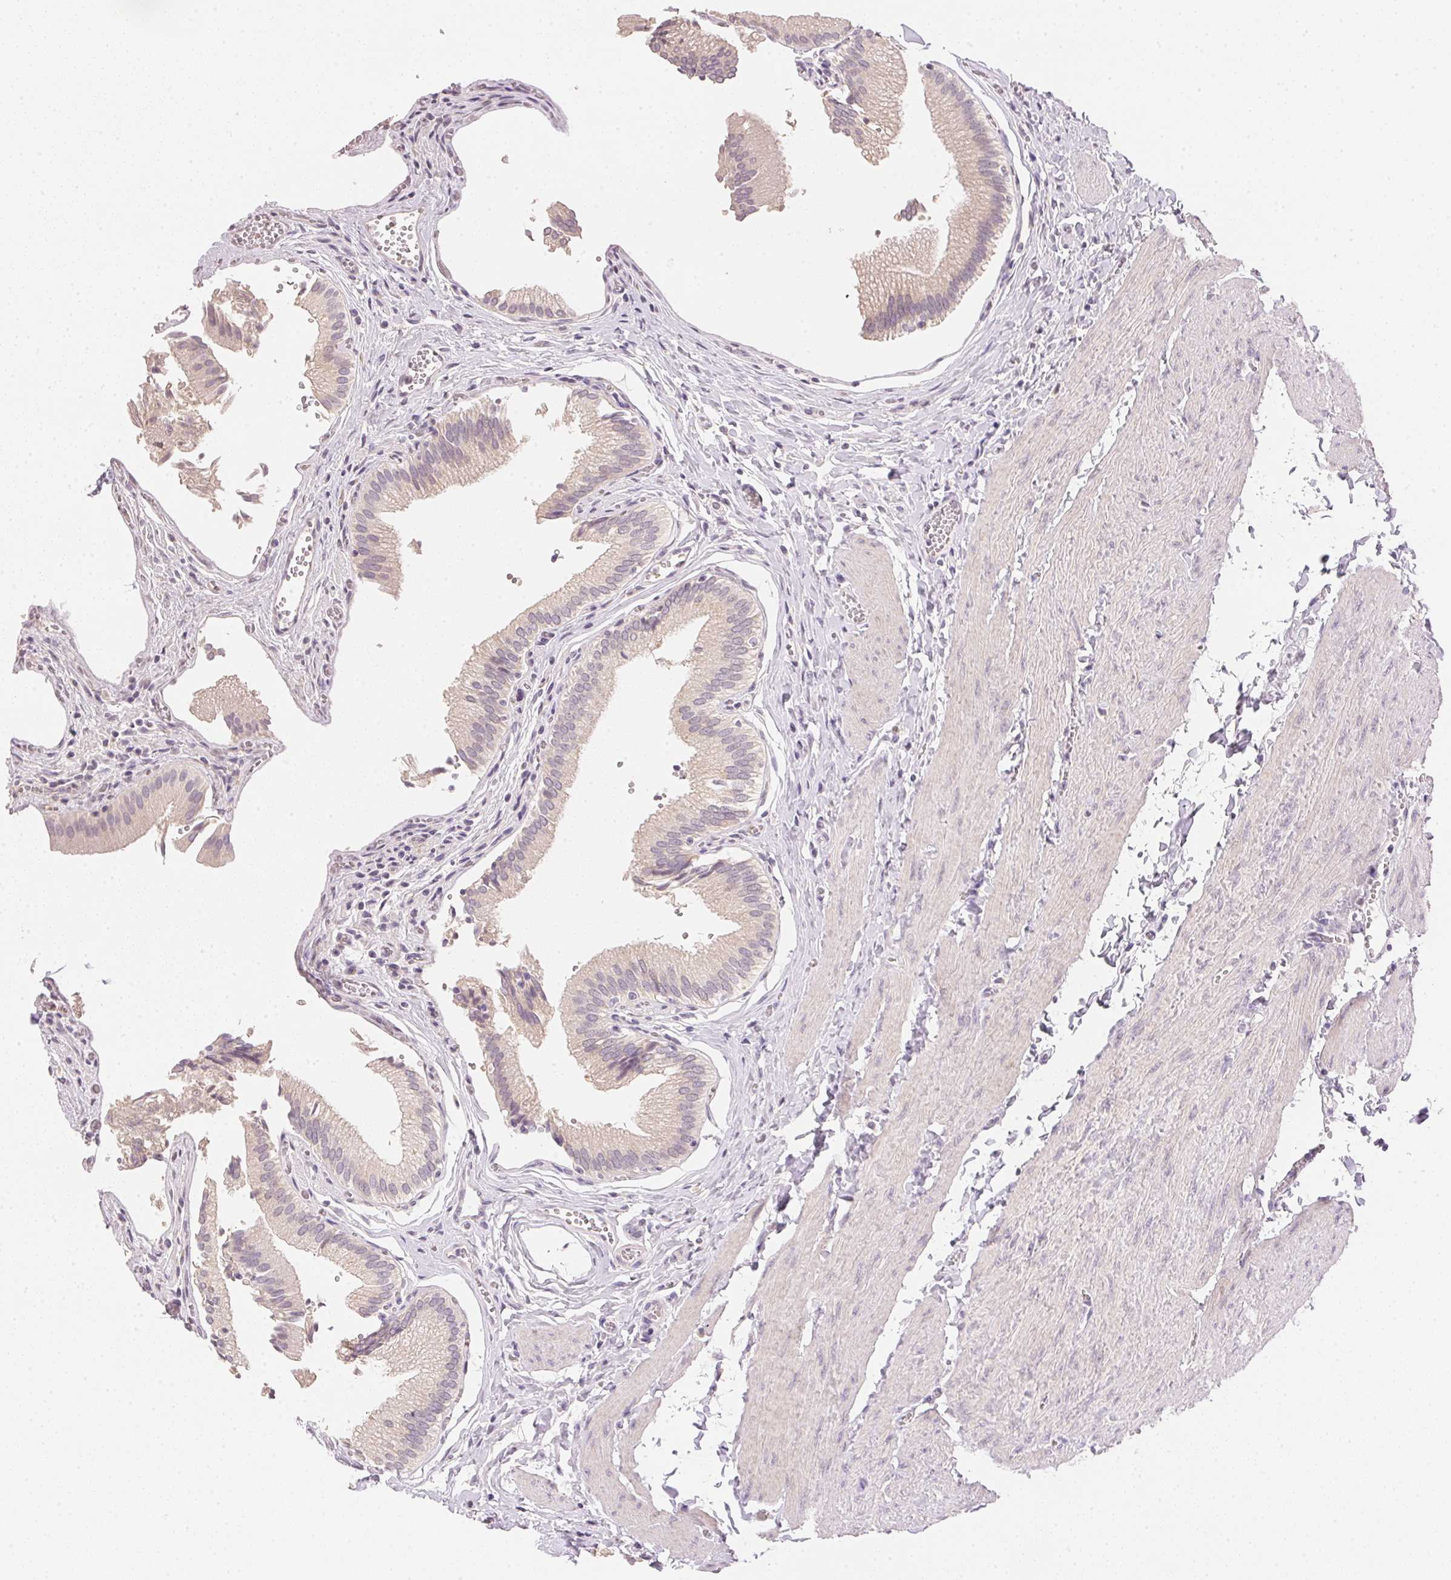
{"staining": {"intensity": "weak", "quantity": "25%-75%", "location": "cytoplasmic/membranous"}, "tissue": "gallbladder", "cell_type": "Glandular cells", "image_type": "normal", "snomed": [{"axis": "morphology", "description": "Normal tissue, NOS"}, {"axis": "topography", "description": "Gallbladder"}, {"axis": "topography", "description": "Peripheral nerve tissue"}], "caption": "An immunohistochemistry (IHC) histopathology image of benign tissue is shown. Protein staining in brown labels weak cytoplasmic/membranous positivity in gallbladder within glandular cells. (IHC, brightfield microscopy, high magnification).", "gene": "DHCR24", "patient": {"sex": "male", "age": 17}}